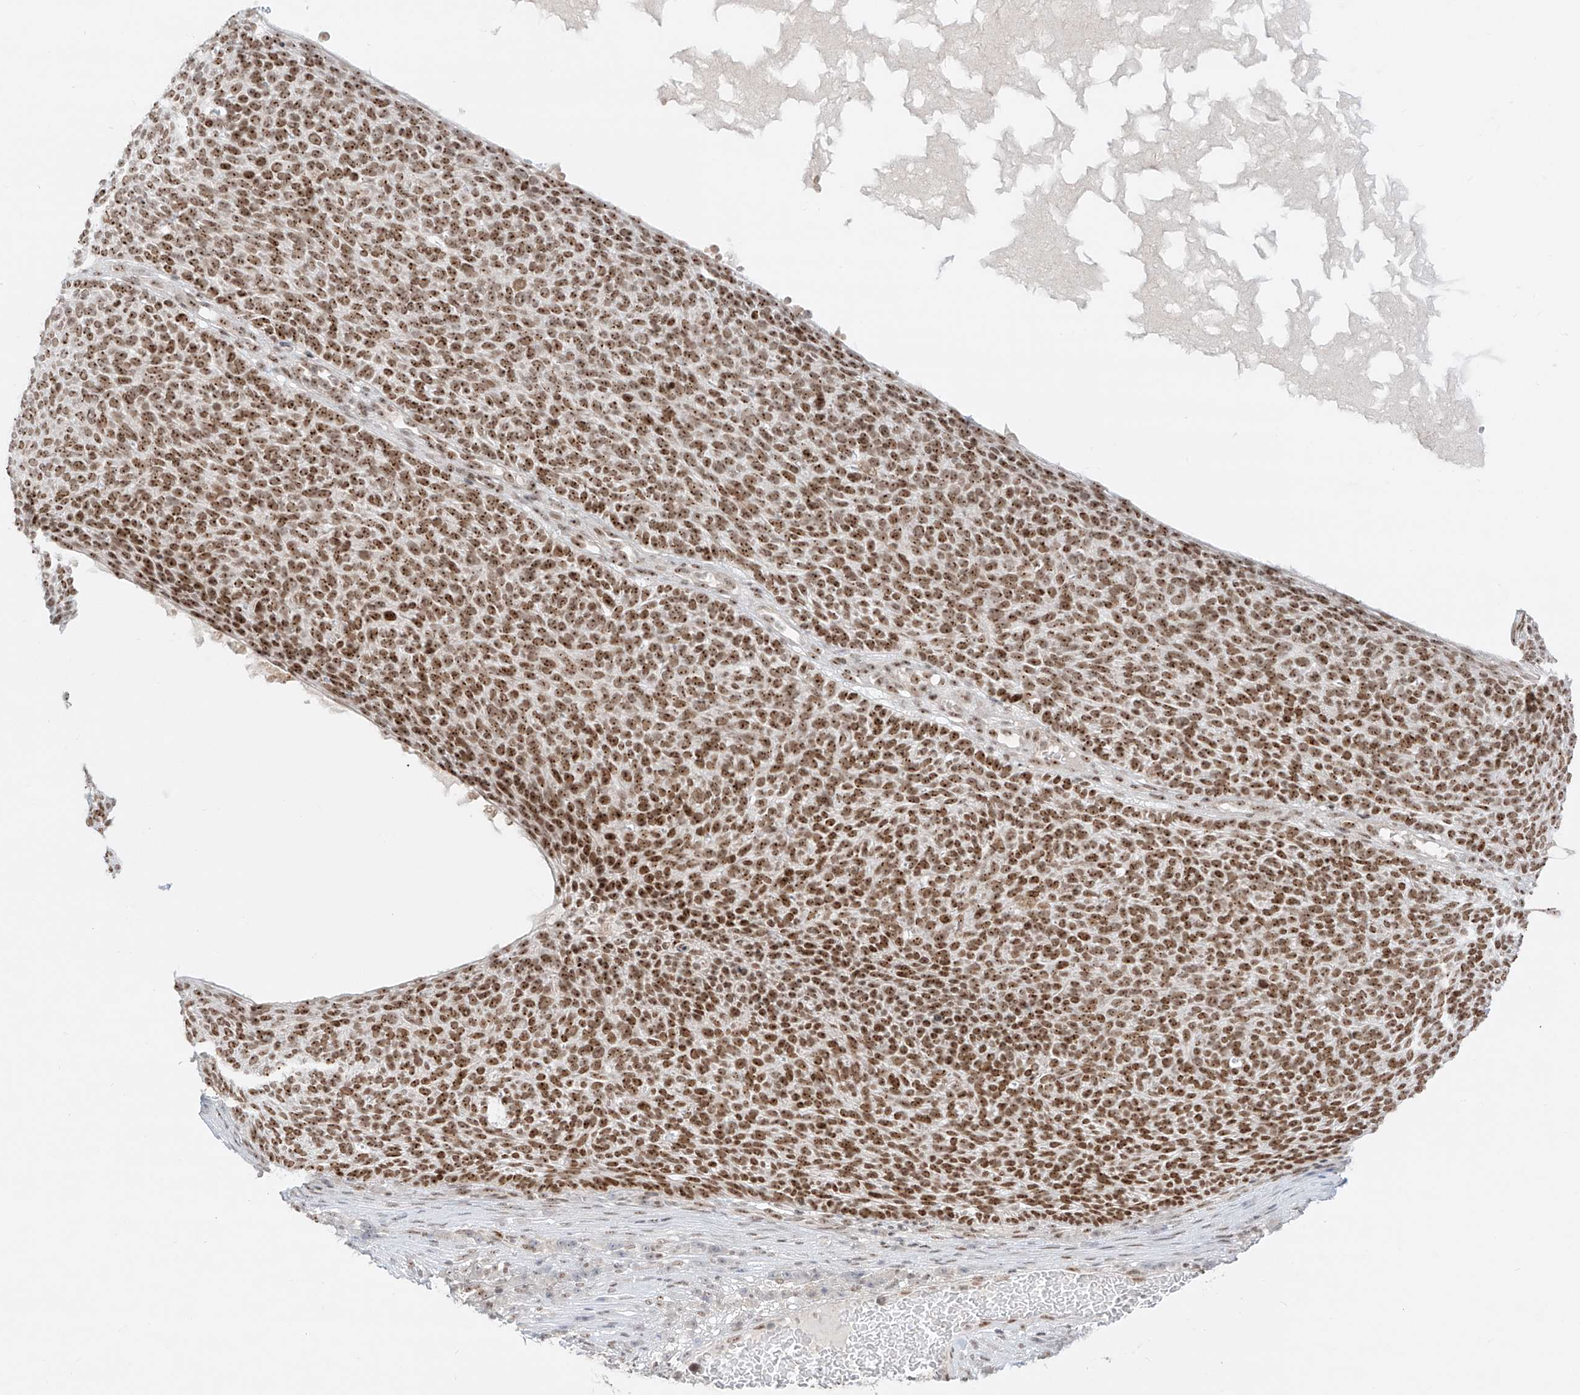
{"staining": {"intensity": "moderate", "quantity": ">75%", "location": "nuclear"}, "tissue": "skin cancer", "cell_type": "Tumor cells", "image_type": "cancer", "snomed": [{"axis": "morphology", "description": "Squamous cell carcinoma, NOS"}, {"axis": "topography", "description": "Skin"}], "caption": "Skin cancer (squamous cell carcinoma) was stained to show a protein in brown. There is medium levels of moderate nuclear expression in about >75% of tumor cells.", "gene": "ZNF512", "patient": {"sex": "female", "age": 90}}